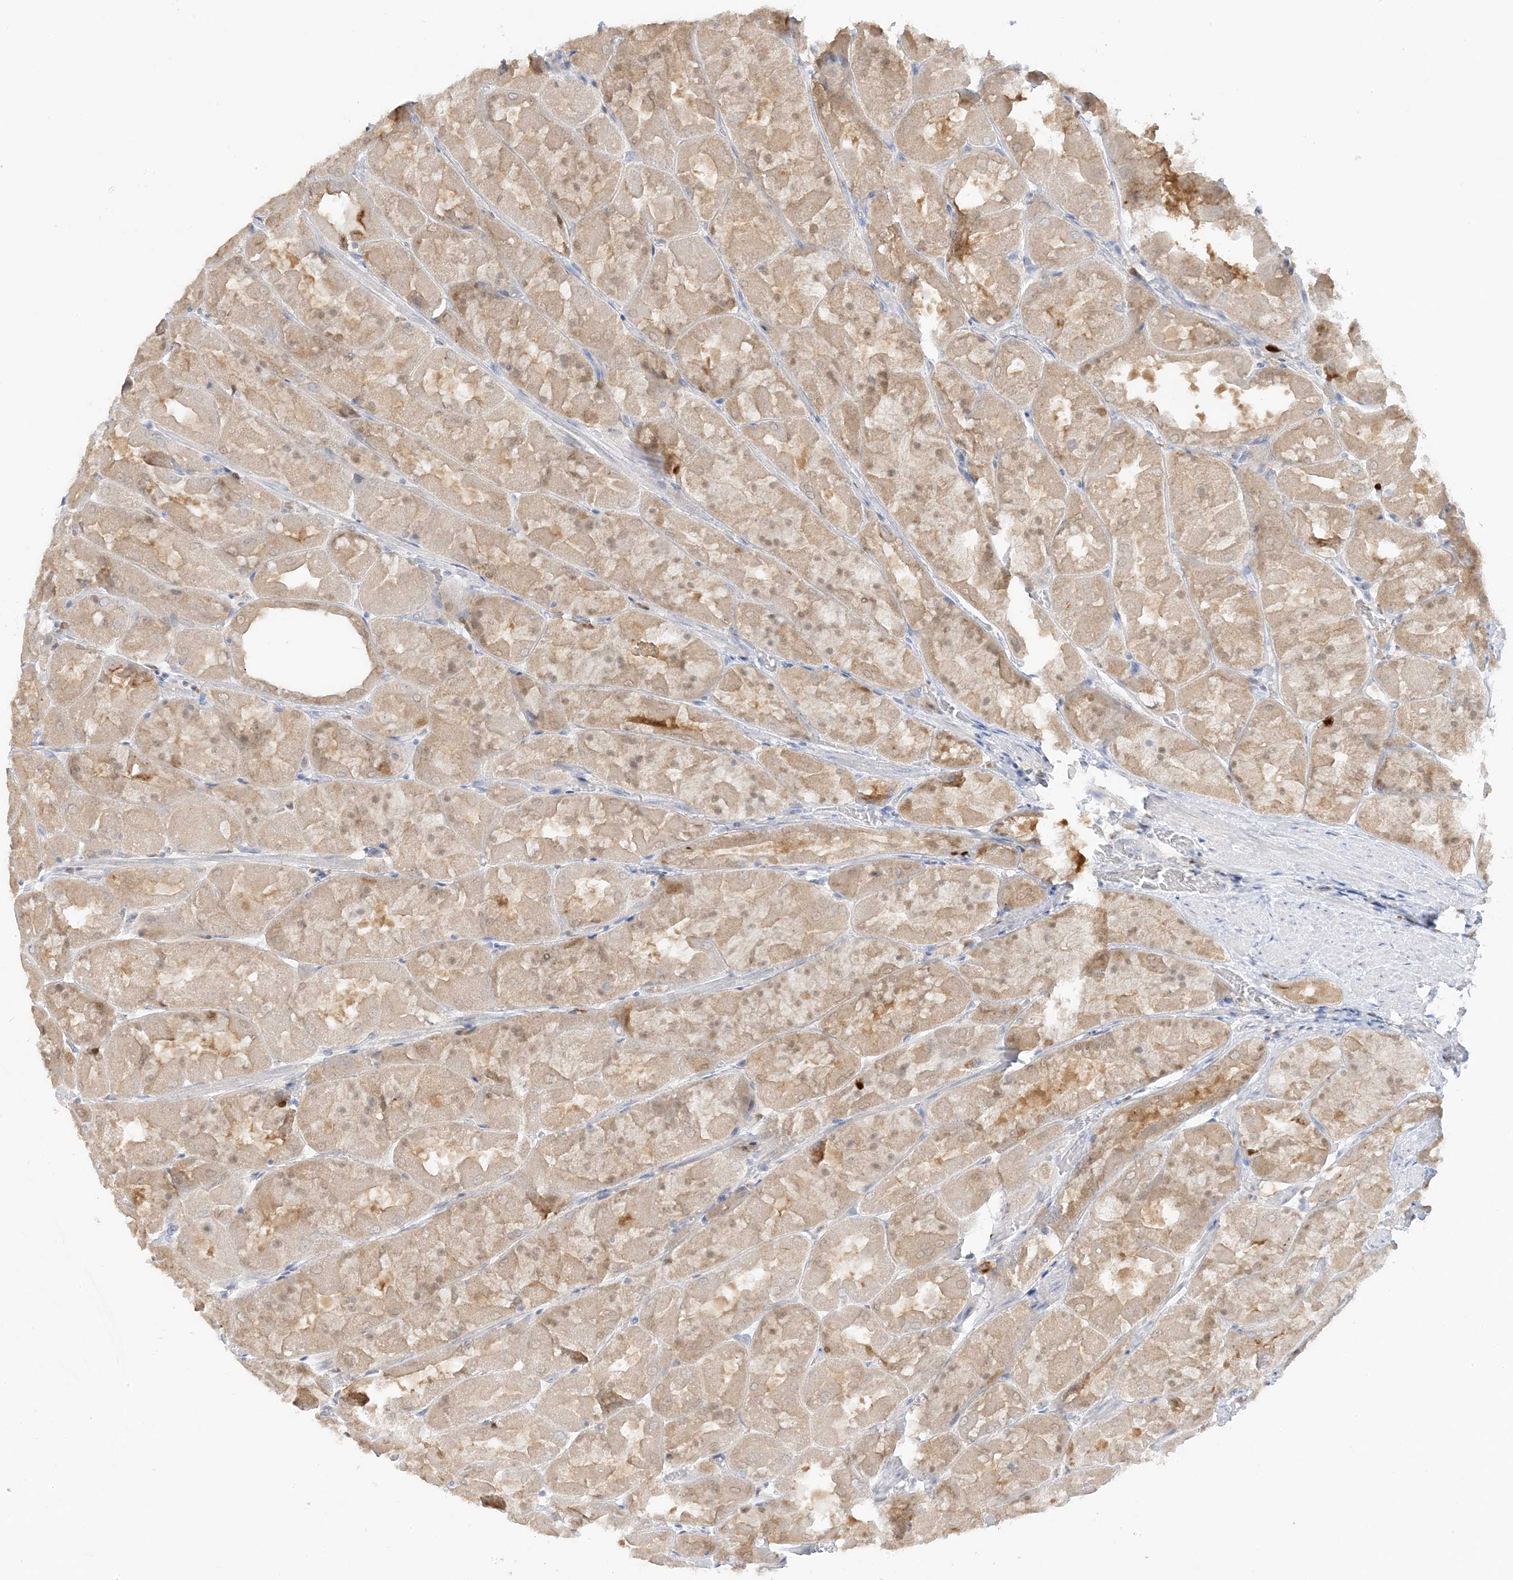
{"staining": {"intensity": "moderate", "quantity": ">75%", "location": "cytoplasmic/membranous,nuclear"}, "tissue": "stomach", "cell_type": "Glandular cells", "image_type": "normal", "snomed": [{"axis": "morphology", "description": "Normal tissue, NOS"}, {"axis": "topography", "description": "Stomach"}], "caption": "A high-resolution histopathology image shows IHC staining of benign stomach, which shows moderate cytoplasmic/membranous,nuclear positivity in about >75% of glandular cells.", "gene": "GCA", "patient": {"sex": "female", "age": 61}}